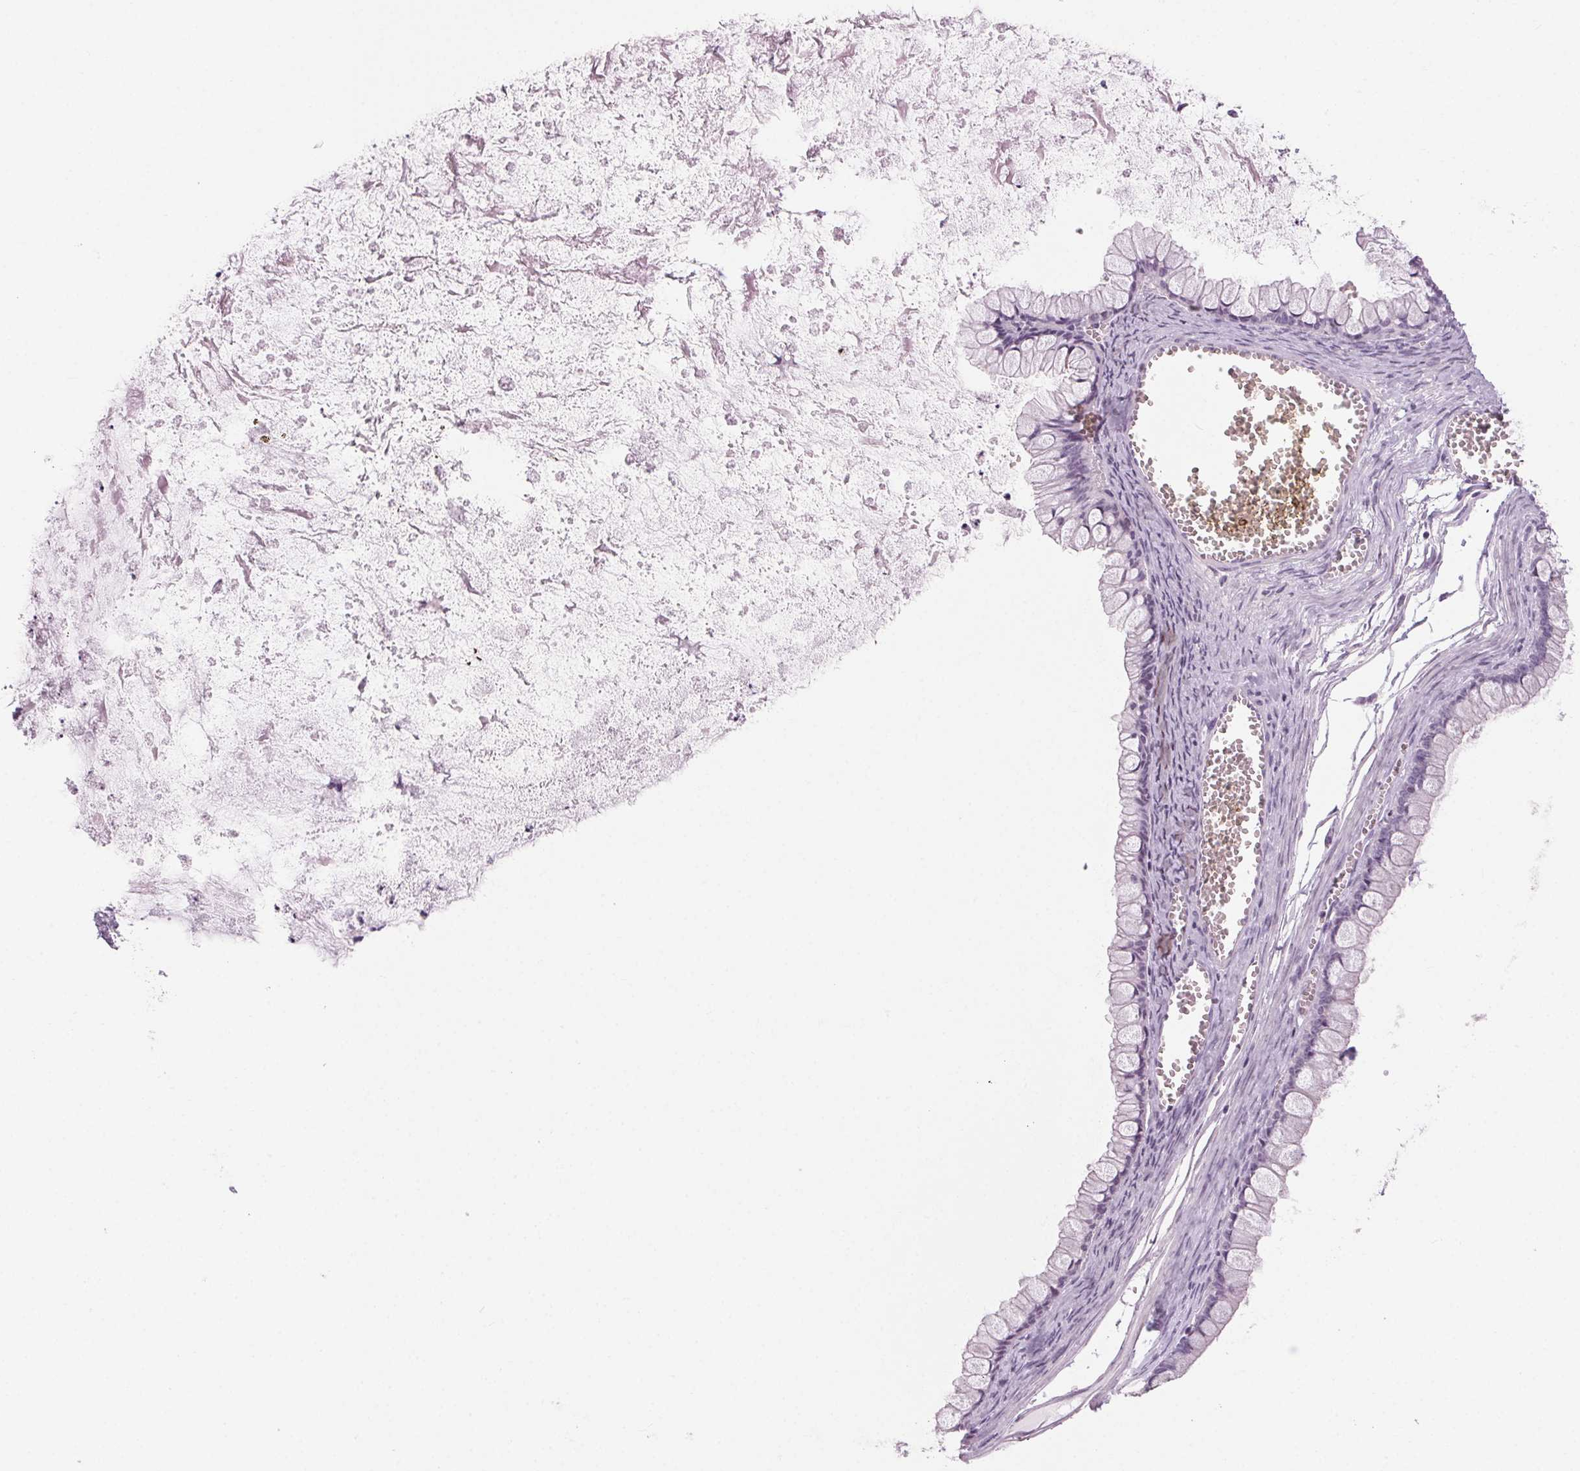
{"staining": {"intensity": "negative", "quantity": "none", "location": "none"}, "tissue": "ovarian cancer", "cell_type": "Tumor cells", "image_type": "cancer", "snomed": [{"axis": "morphology", "description": "Cystadenocarcinoma, mucinous, NOS"}, {"axis": "topography", "description": "Ovary"}], "caption": "An immunohistochemistry photomicrograph of ovarian cancer is shown. There is no staining in tumor cells of ovarian cancer. The staining is performed using DAB (3,3'-diaminobenzidine) brown chromogen with nuclei counter-stained in using hematoxylin.", "gene": "SLC6A19", "patient": {"sex": "female", "age": 67}}